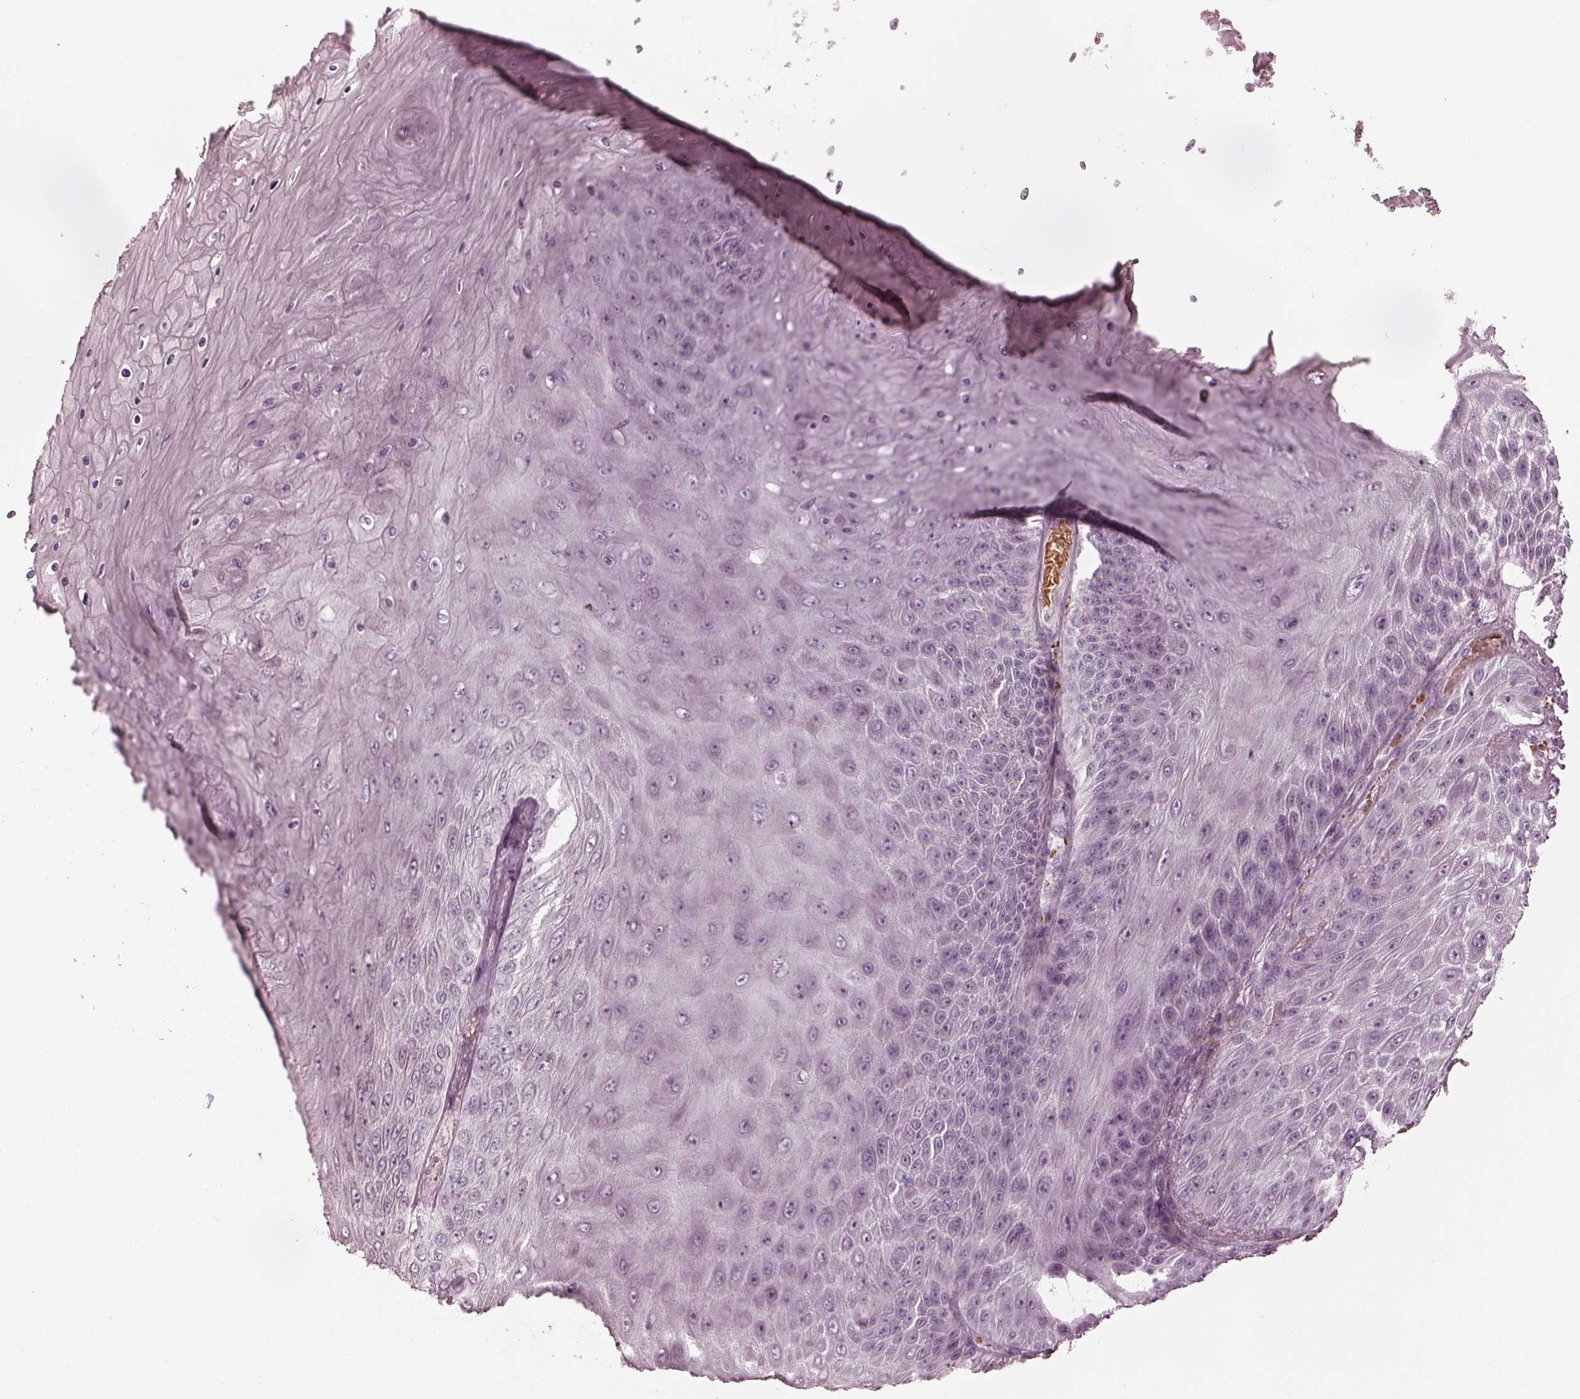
{"staining": {"intensity": "negative", "quantity": "none", "location": "none"}, "tissue": "skin cancer", "cell_type": "Tumor cells", "image_type": "cancer", "snomed": [{"axis": "morphology", "description": "Squamous cell carcinoma, NOS"}, {"axis": "topography", "description": "Skin"}], "caption": "Tumor cells are negative for brown protein staining in skin squamous cell carcinoma.", "gene": "ANKLE1", "patient": {"sex": "male", "age": 62}}